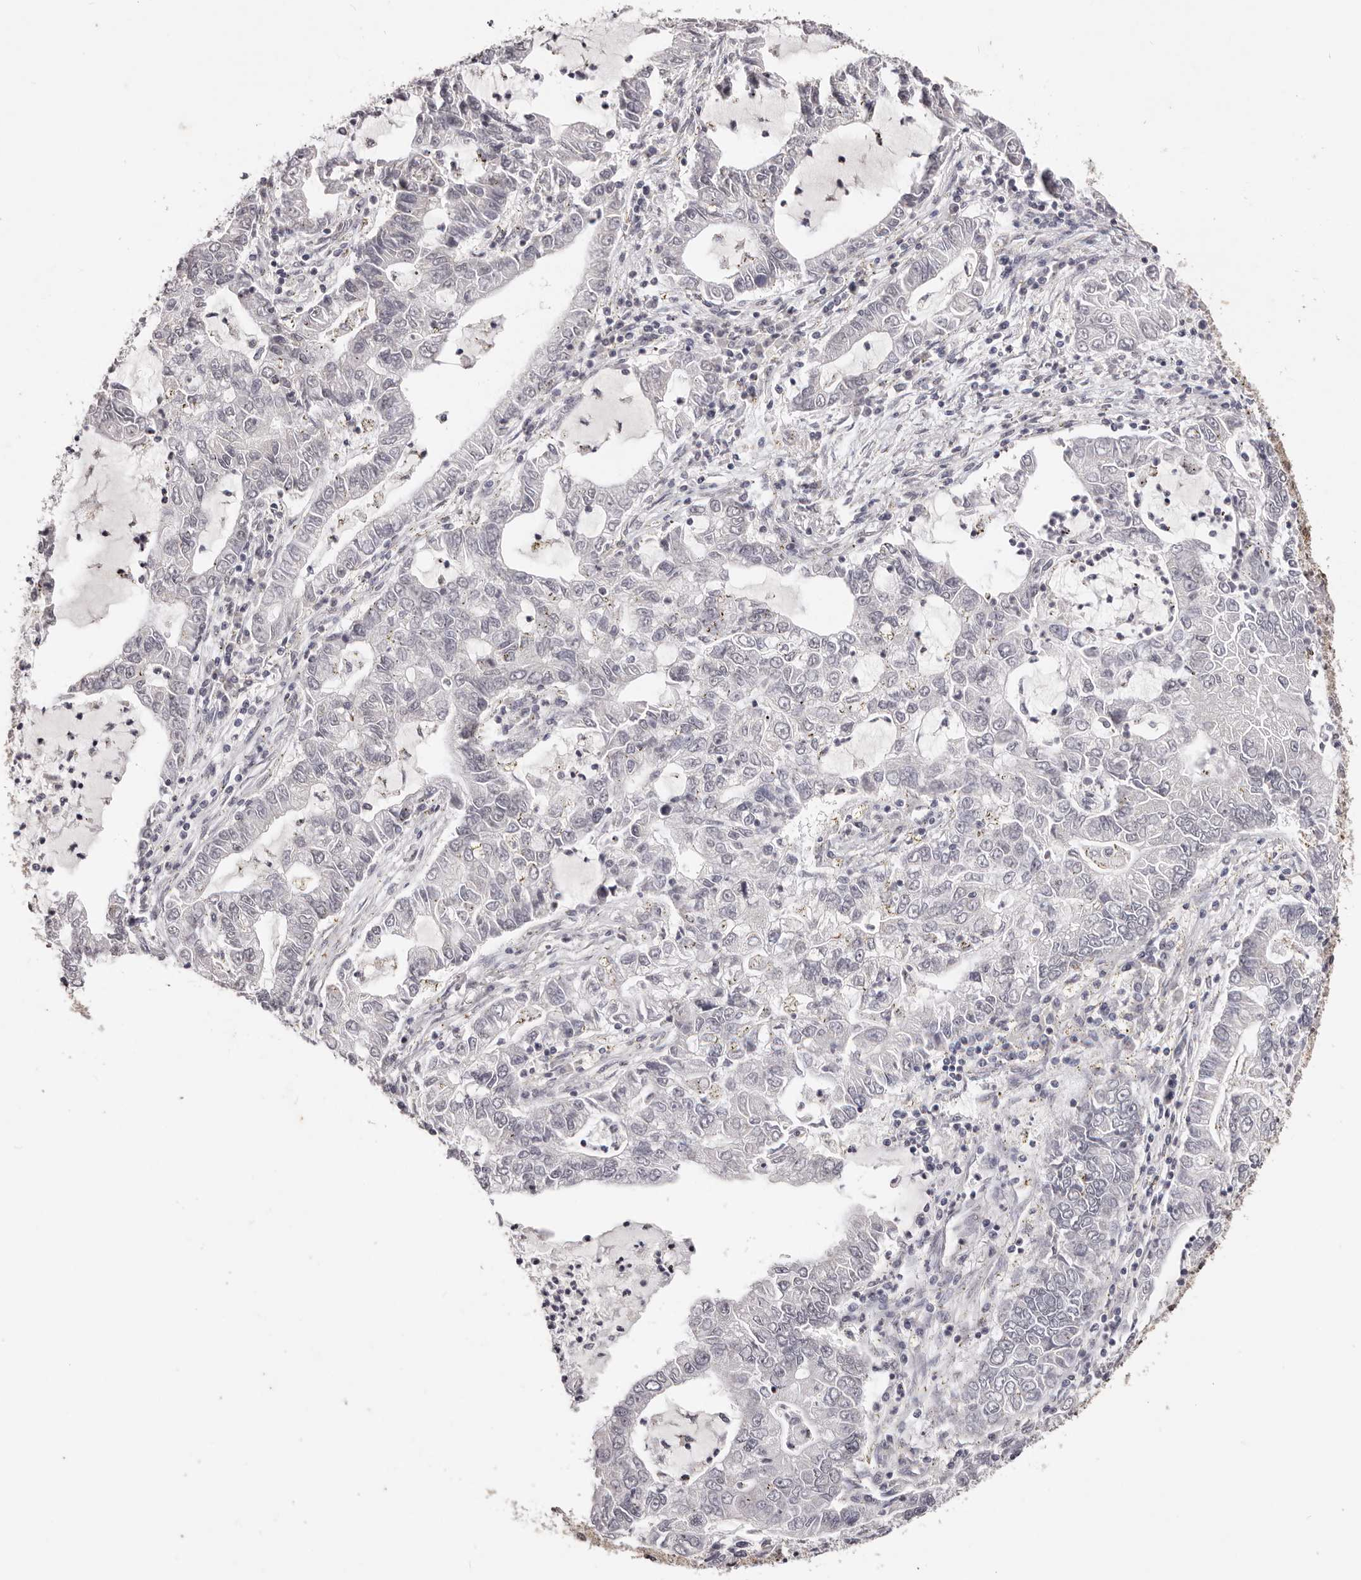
{"staining": {"intensity": "negative", "quantity": "none", "location": "none"}, "tissue": "lung cancer", "cell_type": "Tumor cells", "image_type": "cancer", "snomed": [{"axis": "morphology", "description": "Adenocarcinoma, NOS"}, {"axis": "topography", "description": "Lung"}], "caption": "Protein analysis of adenocarcinoma (lung) shows no significant staining in tumor cells.", "gene": "RPS6KA5", "patient": {"sex": "female", "age": 51}}